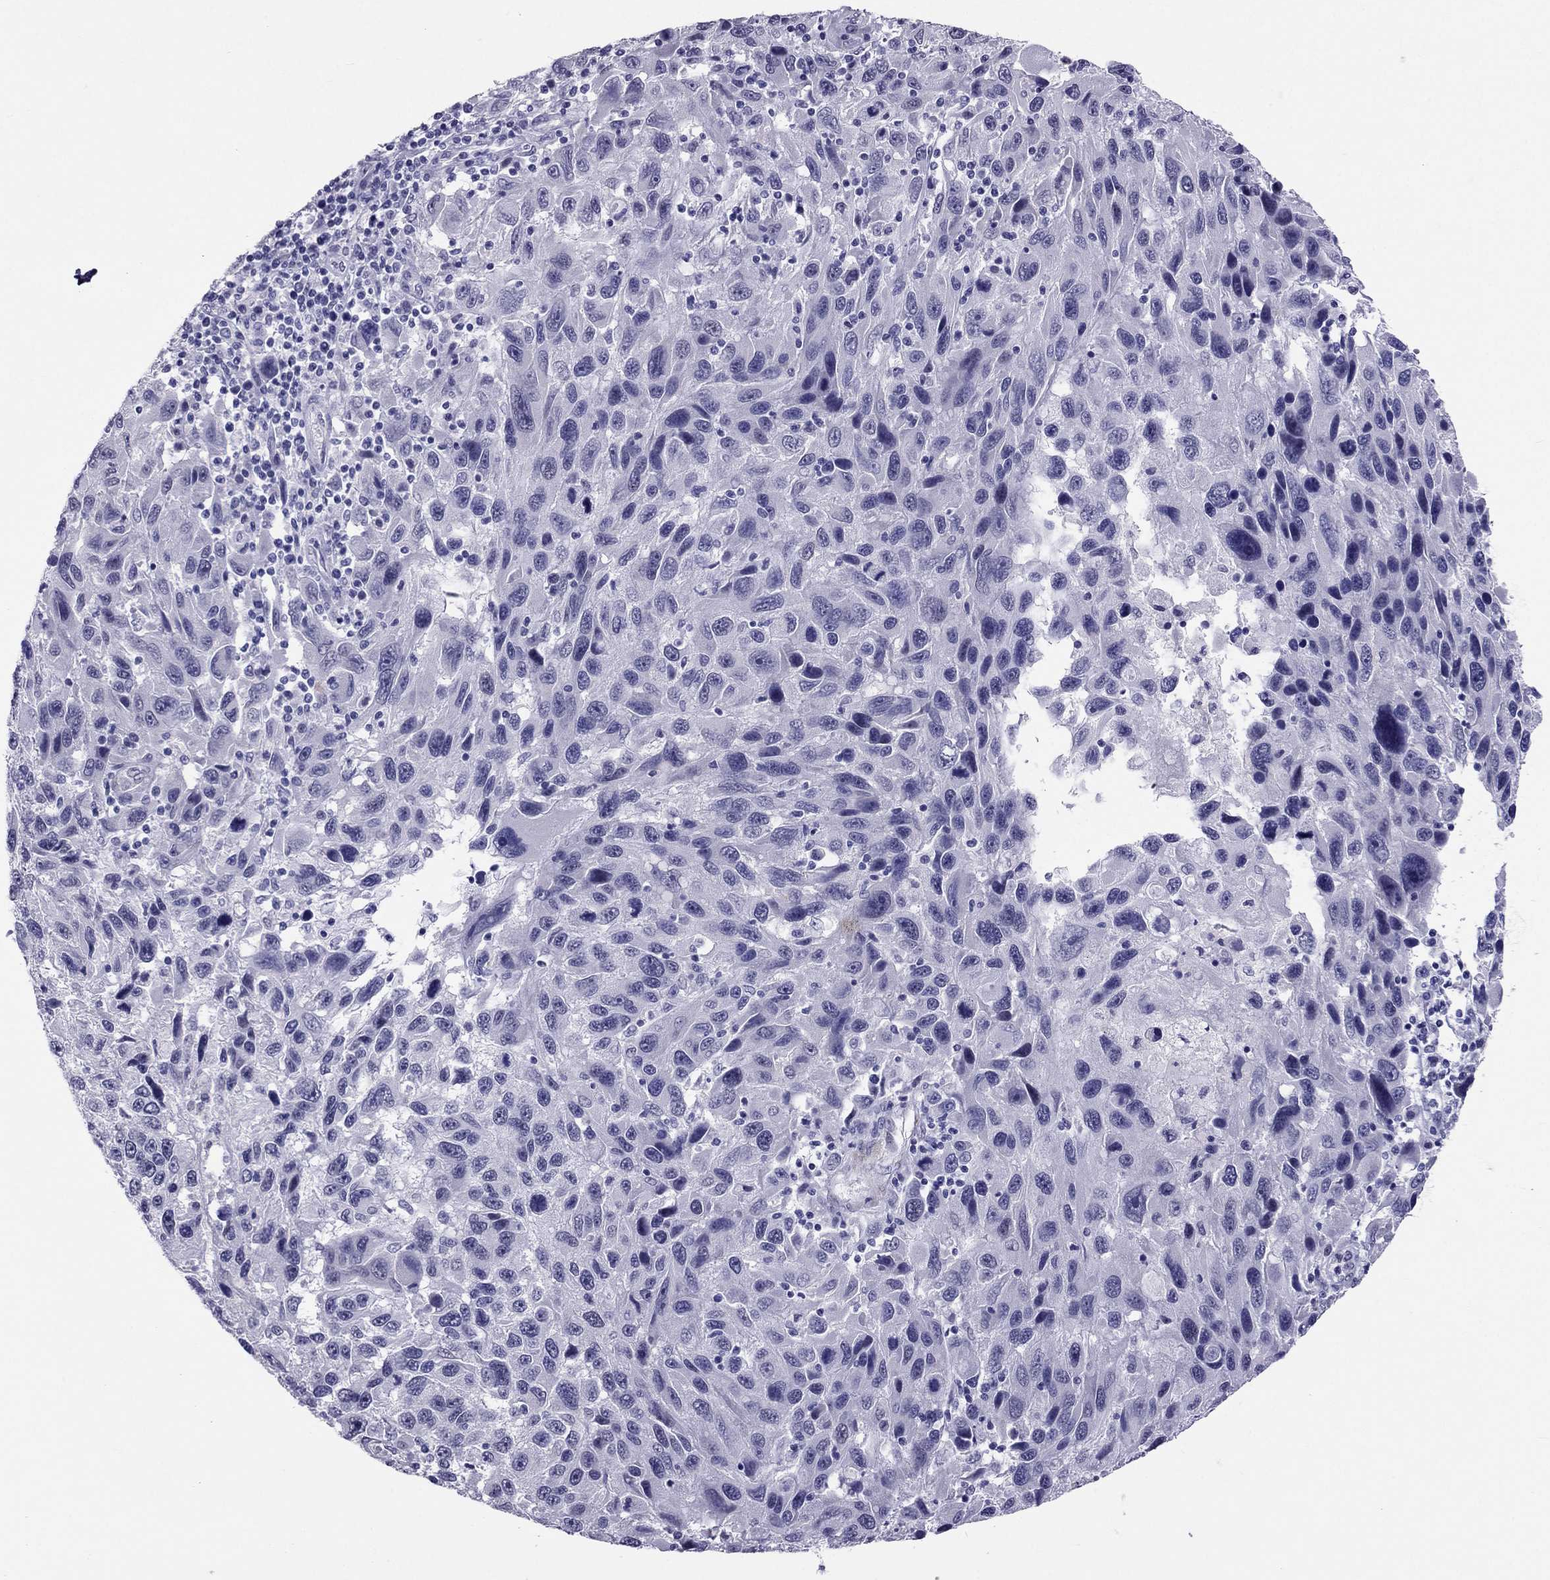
{"staining": {"intensity": "negative", "quantity": "none", "location": "none"}, "tissue": "melanoma", "cell_type": "Tumor cells", "image_type": "cancer", "snomed": [{"axis": "morphology", "description": "Malignant melanoma, NOS"}, {"axis": "topography", "description": "Skin"}], "caption": "Photomicrograph shows no significant protein expression in tumor cells of malignant melanoma. (Immunohistochemistry, brightfield microscopy, high magnification).", "gene": "CROCC2", "patient": {"sex": "male", "age": 53}}